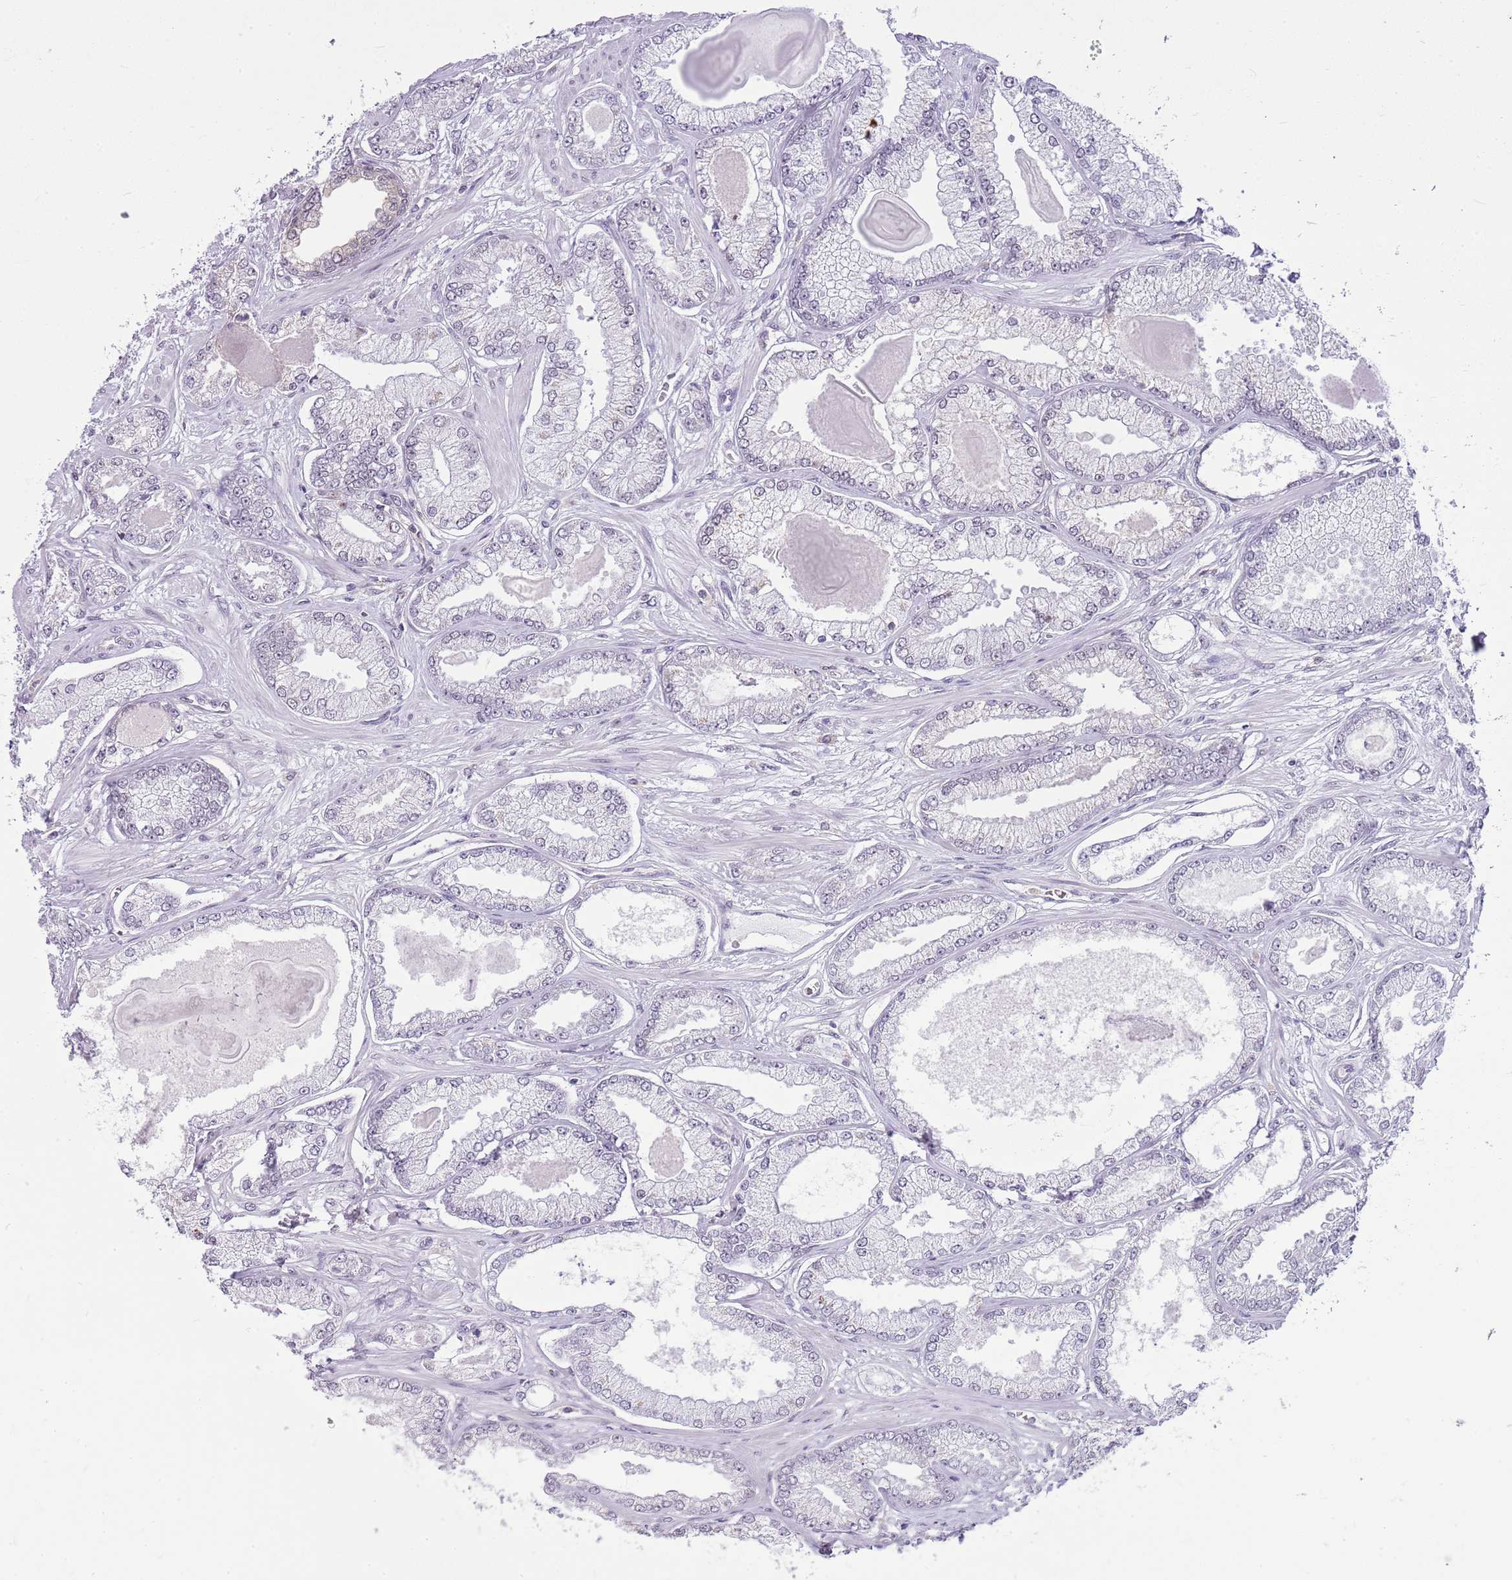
{"staining": {"intensity": "negative", "quantity": "none", "location": "none"}, "tissue": "prostate cancer", "cell_type": "Tumor cells", "image_type": "cancer", "snomed": [{"axis": "morphology", "description": "Adenocarcinoma, Low grade"}, {"axis": "topography", "description": "Prostate"}], "caption": "Tumor cells are negative for brown protein staining in prostate cancer (adenocarcinoma (low-grade)).", "gene": "DHX32", "patient": {"sex": "male", "age": 64}}